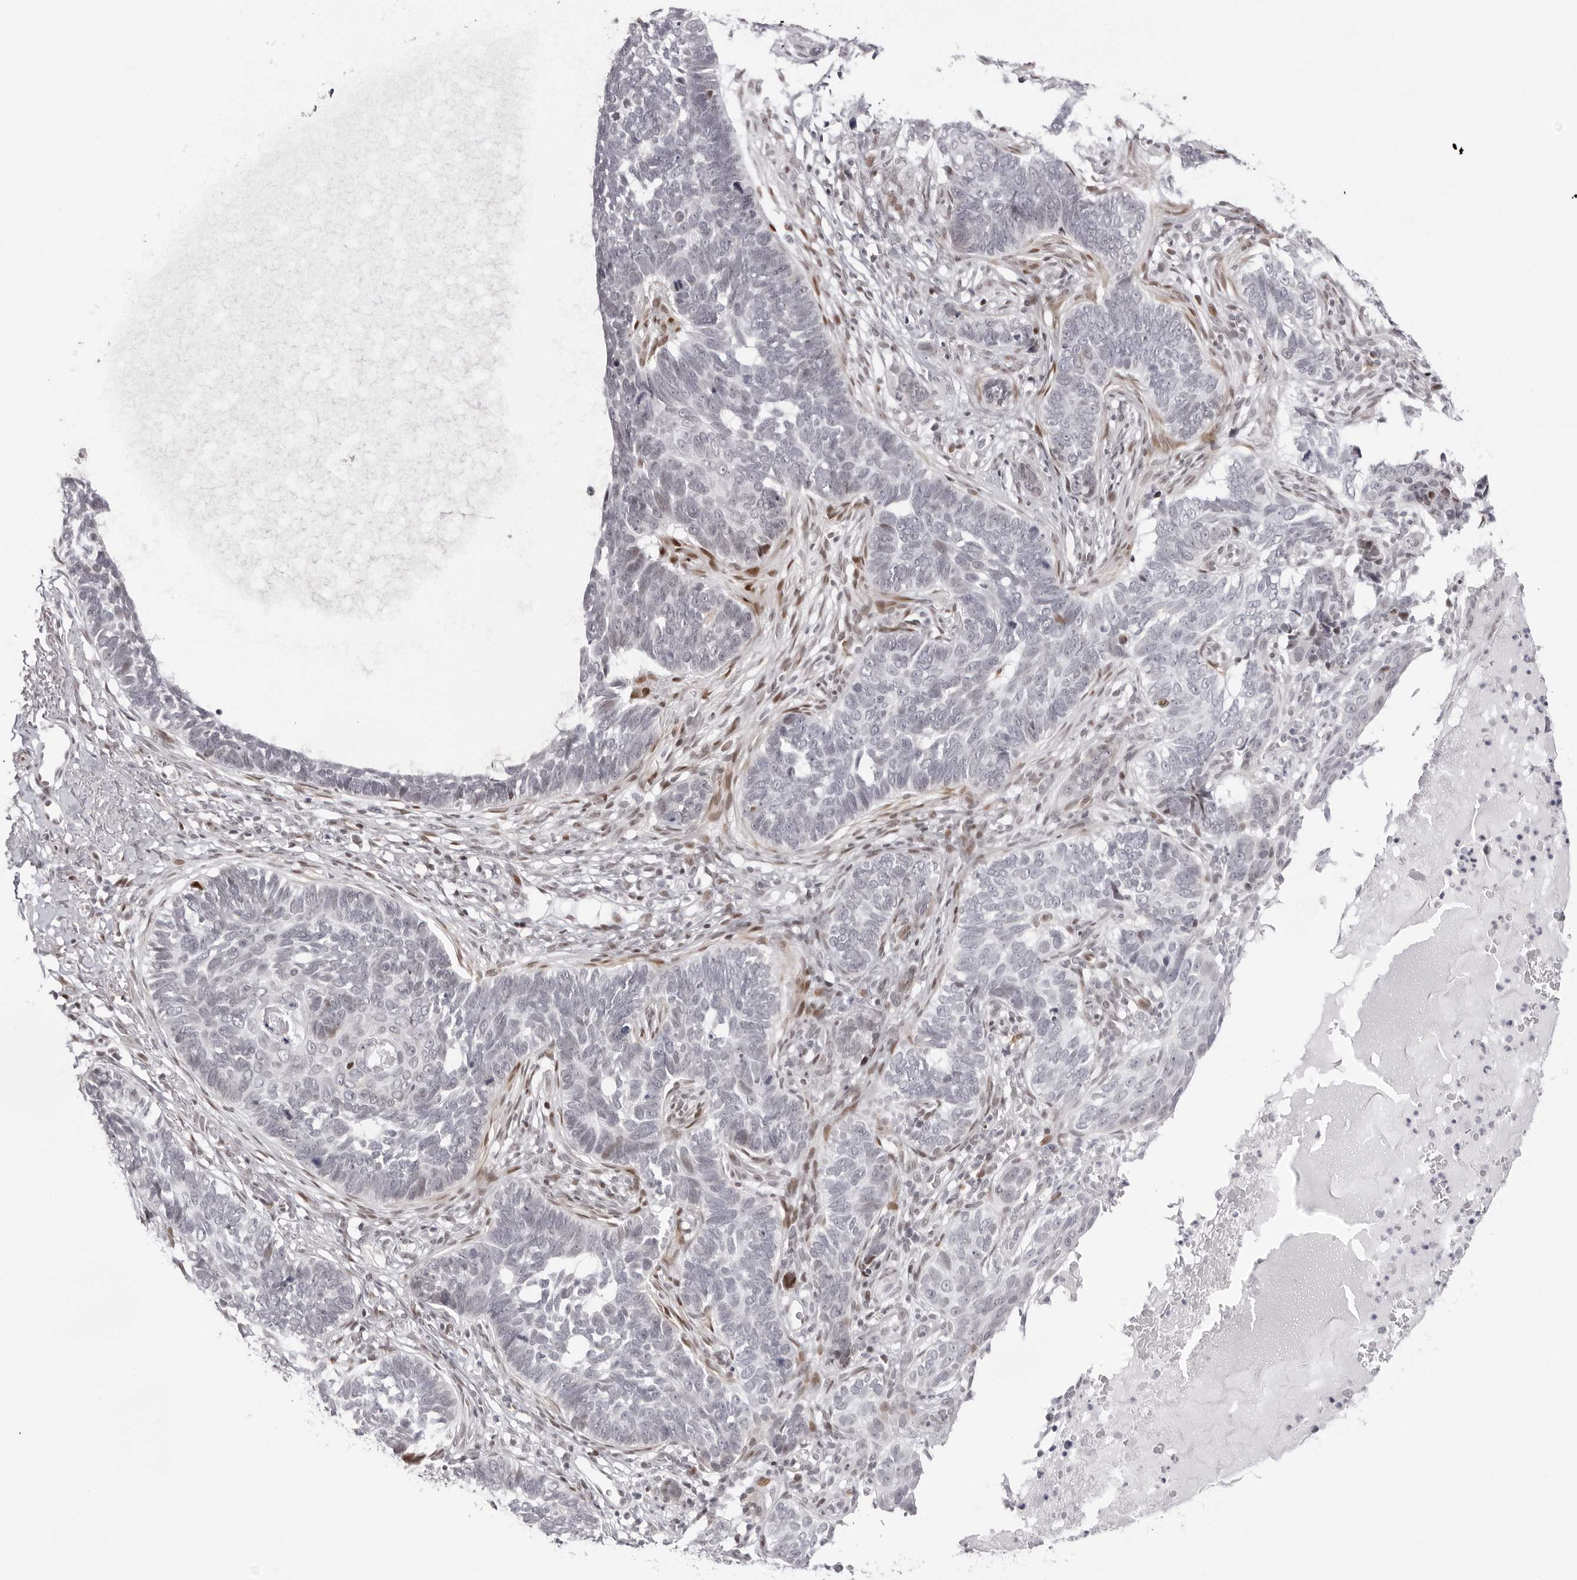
{"staining": {"intensity": "negative", "quantity": "none", "location": "none"}, "tissue": "skin cancer", "cell_type": "Tumor cells", "image_type": "cancer", "snomed": [{"axis": "morphology", "description": "Normal tissue, NOS"}, {"axis": "morphology", "description": "Basal cell carcinoma"}, {"axis": "topography", "description": "Skin"}], "caption": "Human skin cancer (basal cell carcinoma) stained for a protein using IHC exhibits no expression in tumor cells.", "gene": "NTPCR", "patient": {"sex": "male", "age": 77}}